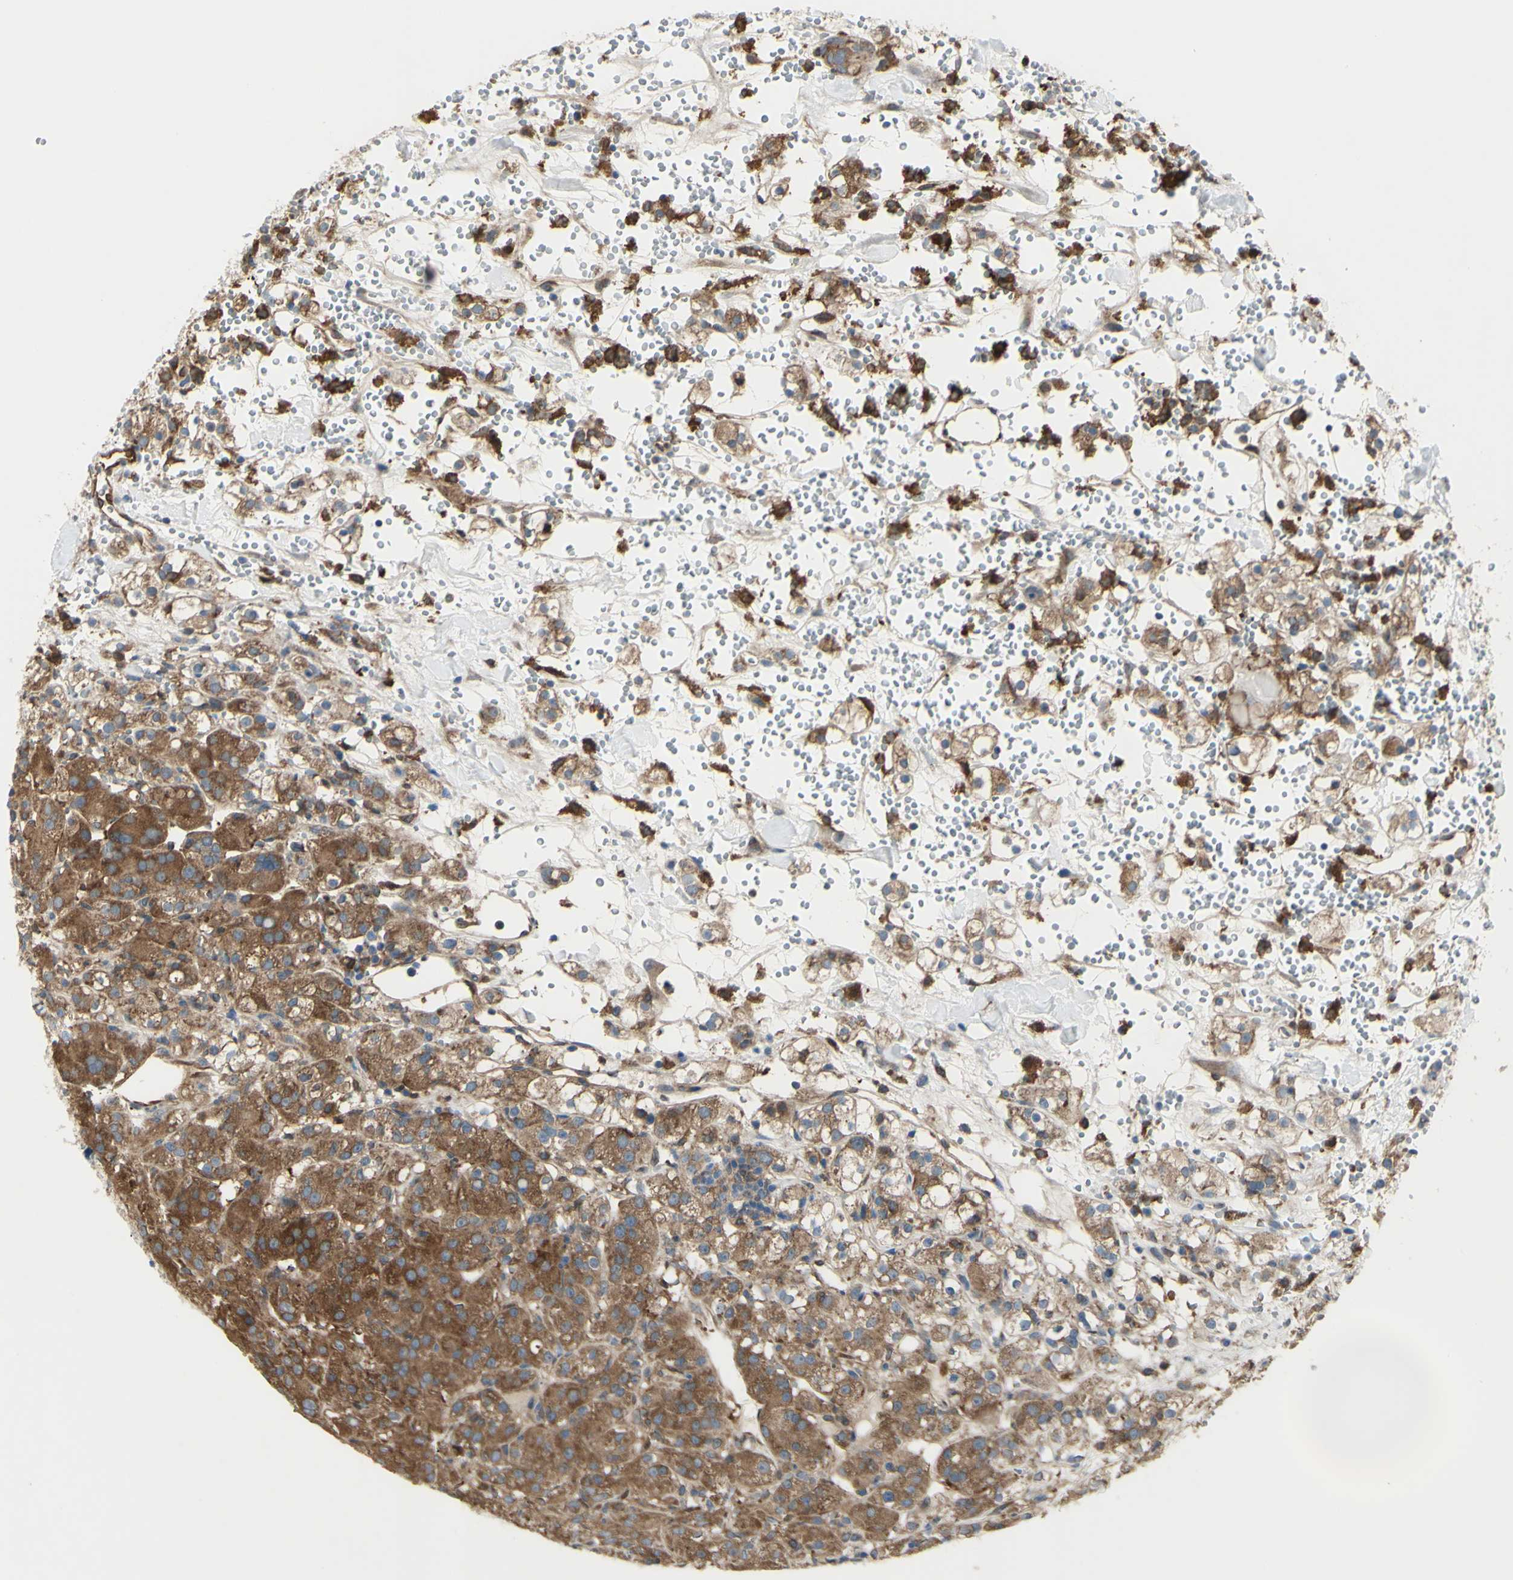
{"staining": {"intensity": "moderate", "quantity": ">75%", "location": "cytoplasmic/membranous"}, "tissue": "renal cancer", "cell_type": "Tumor cells", "image_type": "cancer", "snomed": [{"axis": "morphology", "description": "Adenocarcinoma, NOS"}, {"axis": "topography", "description": "Kidney"}], "caption": "This is an image of immunohistochemistry staining of renal cancer, which shows moderate expression in the cytoplasmic/membranous of tumor cells.", "gene": "IGSF9B", "patient": {"sex": "male", "age": 61}}